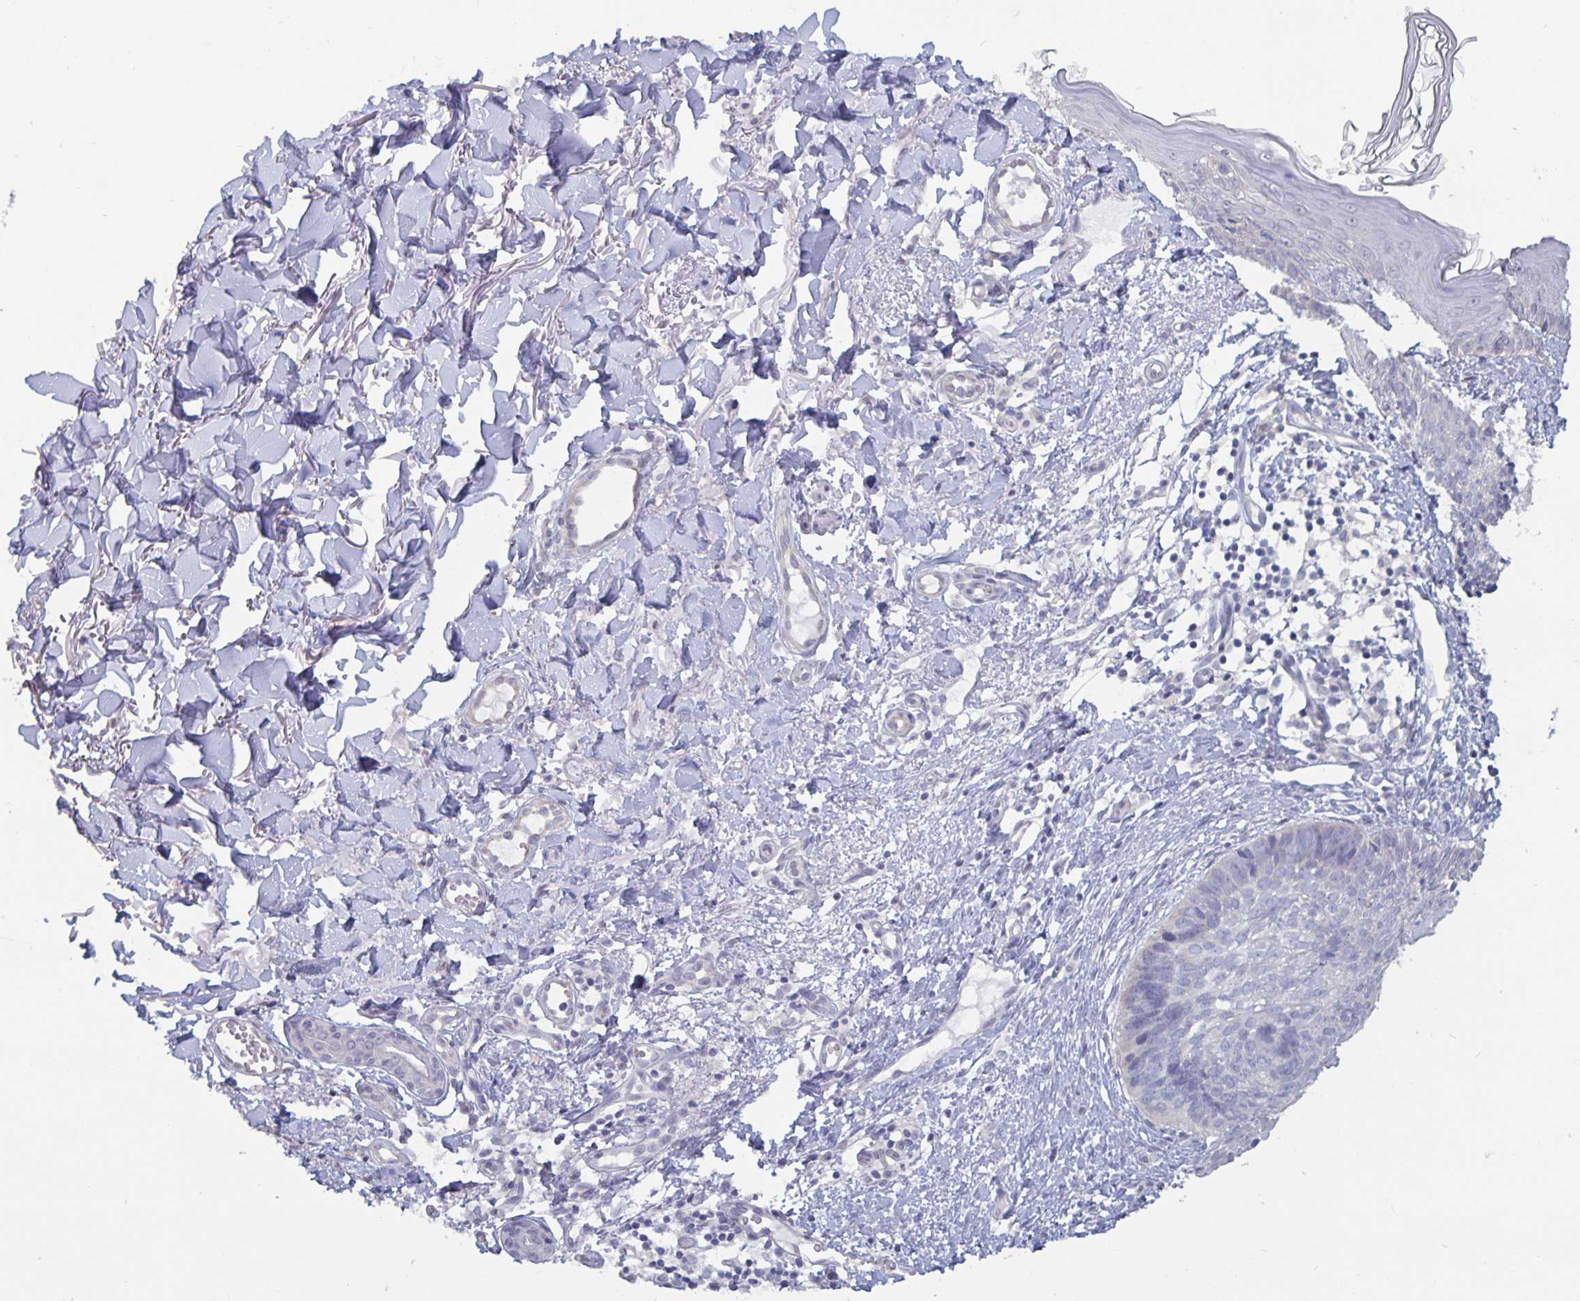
{"staining": {"intensity": "negative", "quantity": "none", "location": "none"}, "tissue": "skin cancer", "cell_type": "Tumor cells", "image_type": "cancer", "snomed": [{"axis": "morphology", "description": "Basal cell carcinoma"}, {"axis": "topography", "description": "Skin"}], "caption": "This image is of basal cell carcinoma (skin) stained with immunohistochemistry to label a protein in brown with the nuclei are counter-stained blue. There is no staining in tumor cells.", "gene": "PLCB3", "patient": {"sex": "male", "age": 68}}